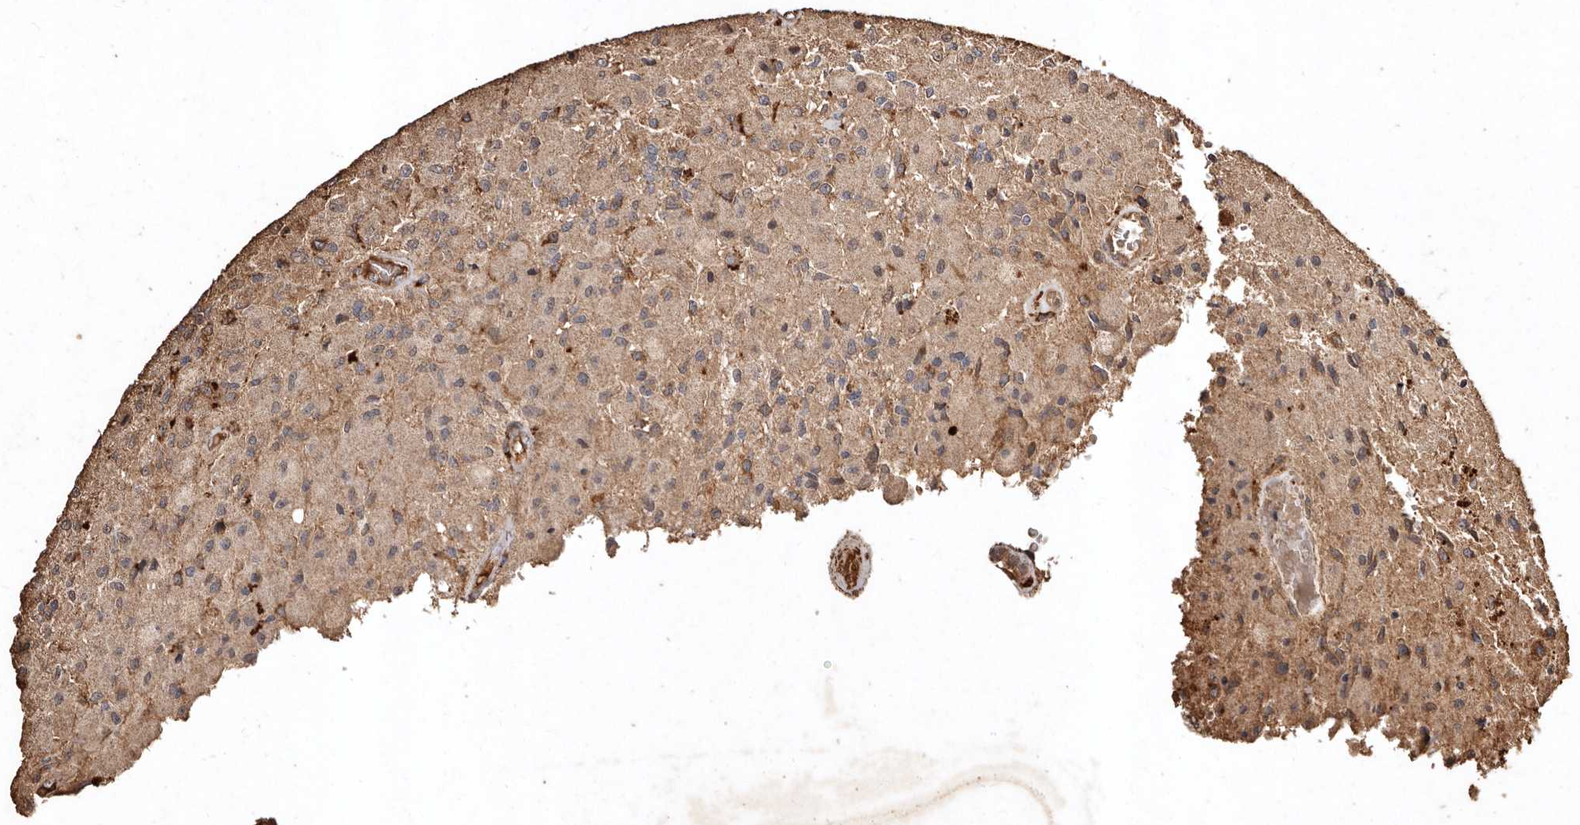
{"staining": {"intensity": "moderate", "quantity": "<25%", "location": "cytoplasmic/membranous"}, "tissue": "glioma", "cell_type": "Tumor cells", "image_type": "cancer", "snomed": [{"axis": "morphology", "description": "Normal tissue, NOS"}, {"axis": "morphology", "description": "Glioma, malignant, High grade"}, {"axis": "topography", "description": "Cerebral cortex"}], "caption": "Protein positivity by immunohistochemistry displays moderate cytoplasmic/membranous expression in about <25% of tumor cells in malignant glioma (high-grade).", "gene": "FARS2", "patient": {"sex": "male", "age": 77}}